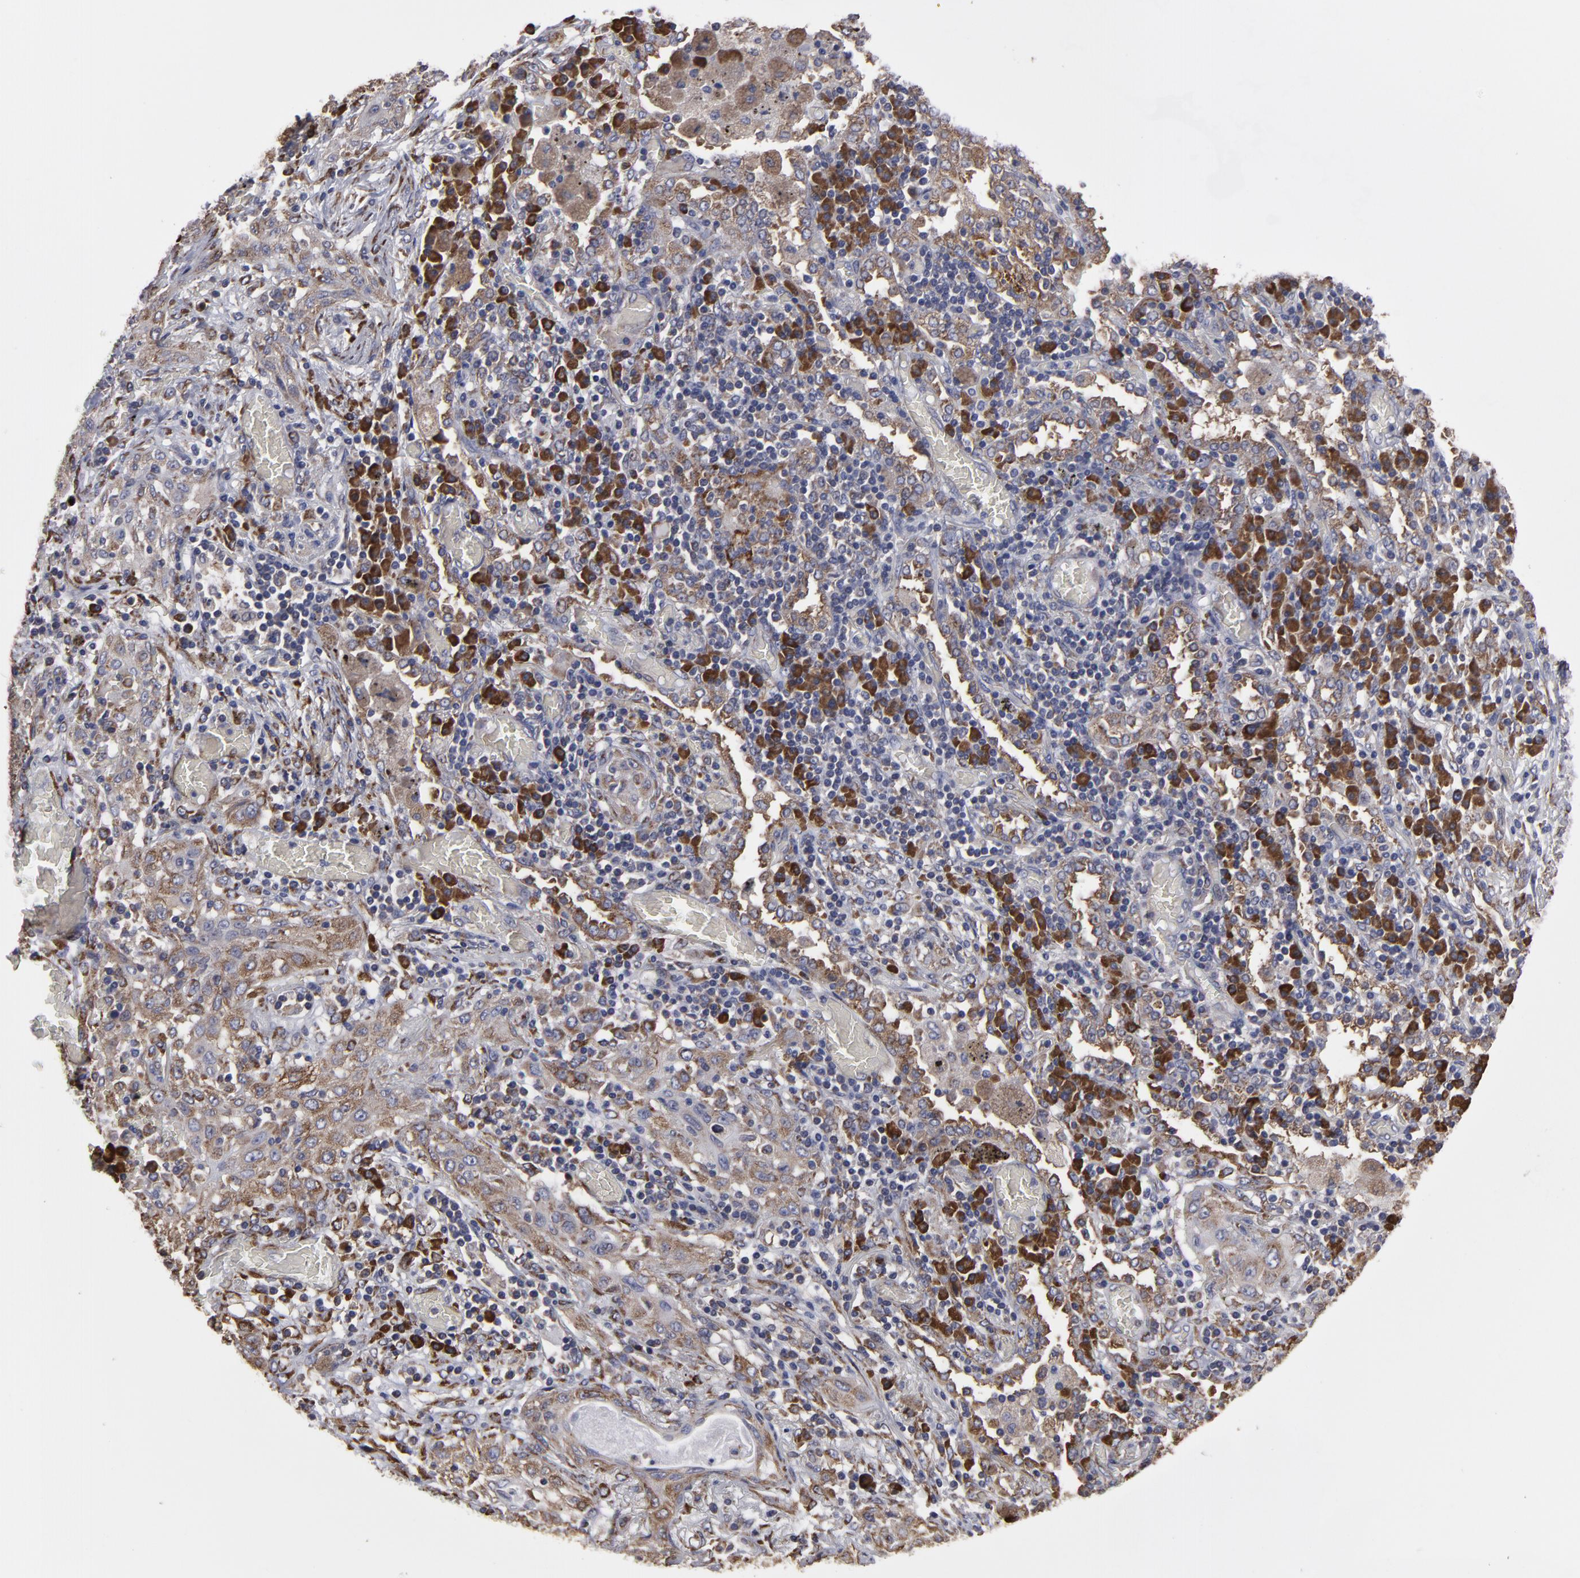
{"staining": {"intensity": "moderate", "quantity": ">75%", "location": "cytoplasmic/membranous"}, "tissue": "lung cancer", "cell_type": "Tumor cells", "image_type": "cancer", "snomed": [{"axis": "morphology", "description": "Squamous cell carcinoma, NOS"}, {"axis": "topography", "description": "Lung"}], "caption": "This is an image of immunohistochemistry (IHC) staining of lung cancer (squamous cell carcinoma), which shows moderate expression in the cytoplasmic/membranous of tumor cells.", "gene": "SND1", "patient": {"sex": "female", "age": 47}}